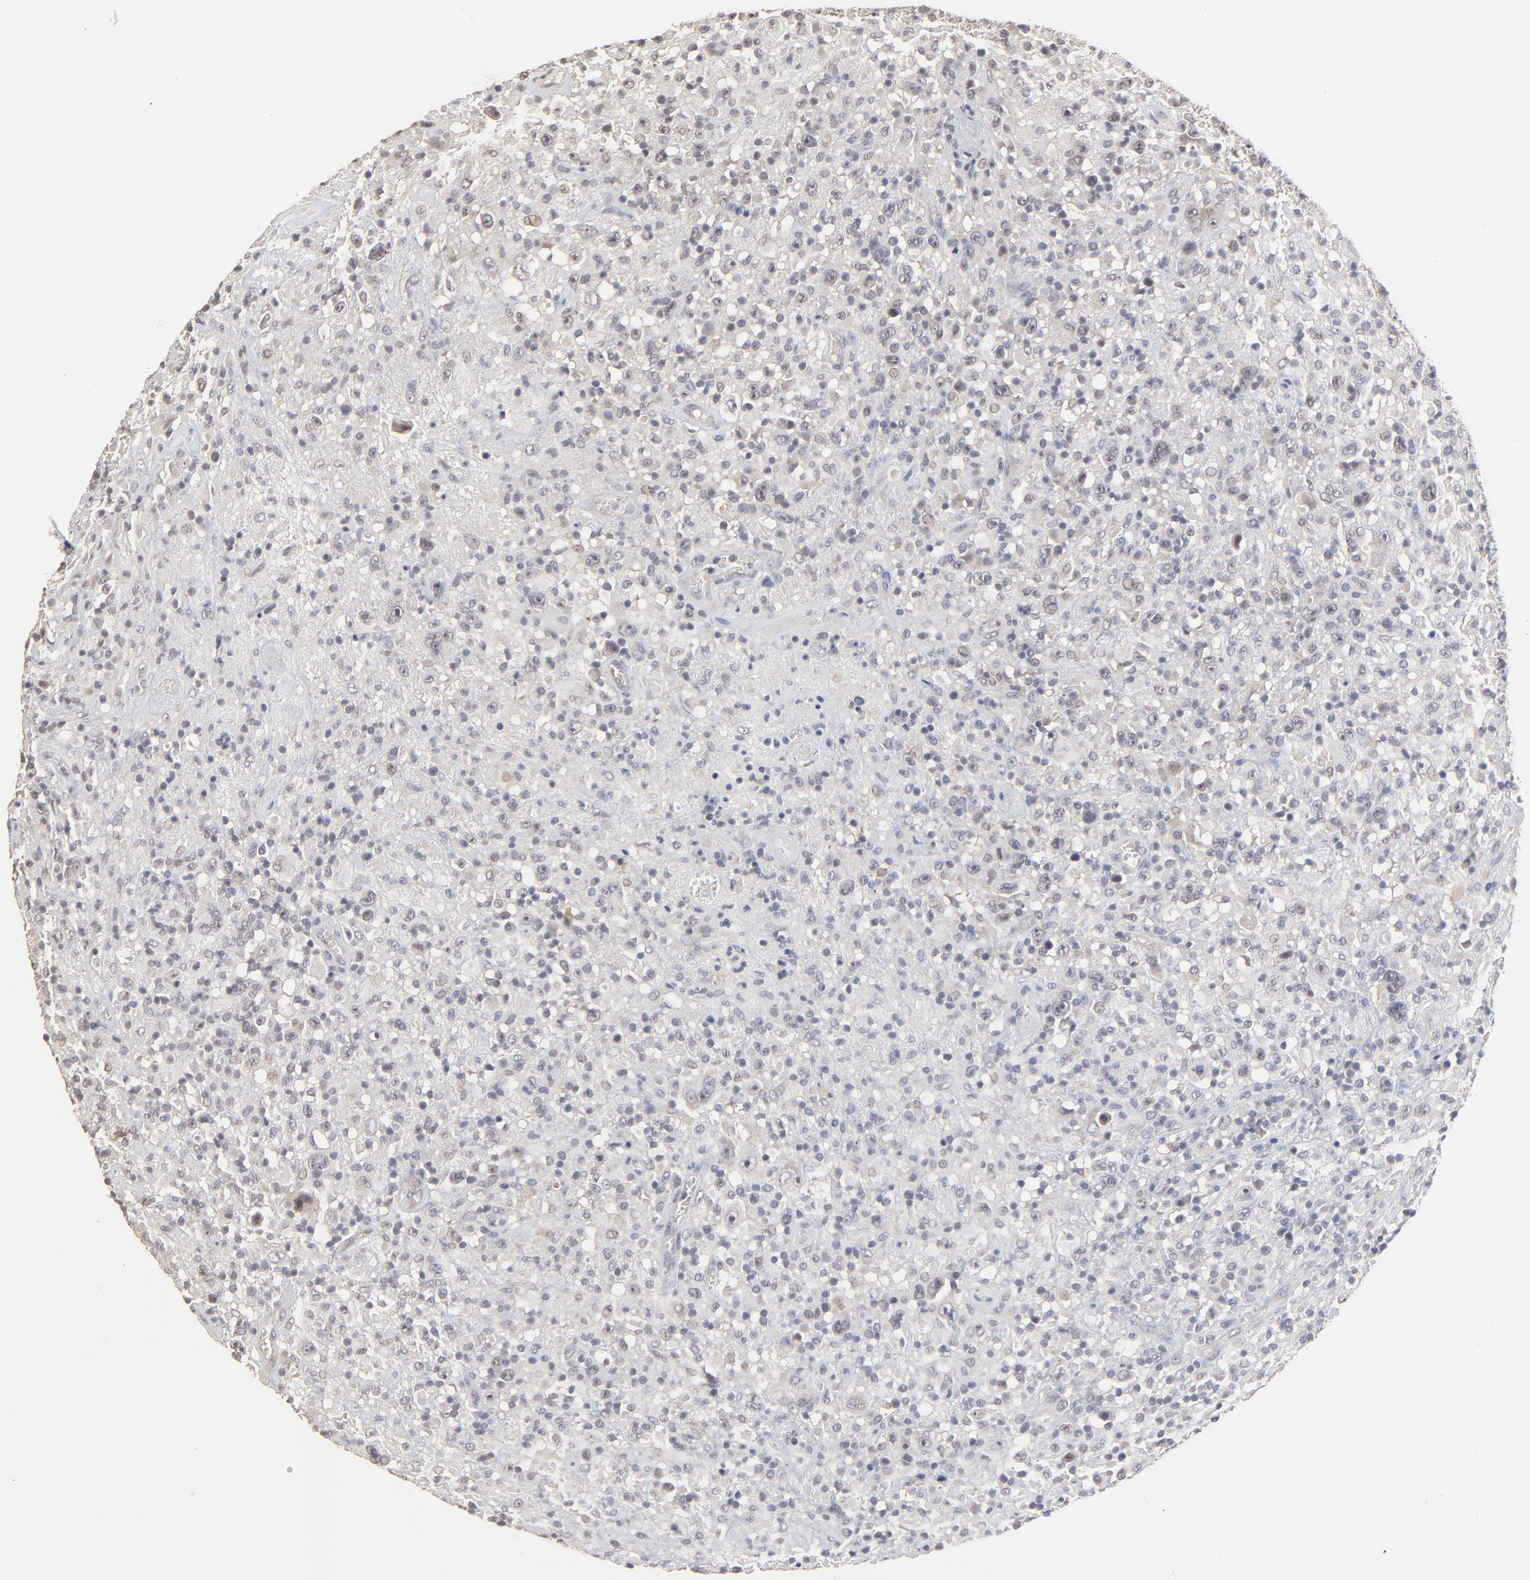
{"staining": {"intensity": "negative", "quantity": "none", "location": "none"}, "tissue": "lymphoma", "cell_type": "Tumor cells", "image_type": "cancer", "snomed": [{"axis": "morphology", "description": "Hodgkin's disease, NOS"}, {"axis": "topography", "description": "Lymph node"}], "caption": "Image shows no significant protein expression in tumor cells of lymphoma. (Stains: DAB immunohistochemistry with hematoxylin counter stain, Microscopy: brightfield microscopy at high magnification).", "gene": "FAM199X", "patient": {"sex": "male", "age": 46}}